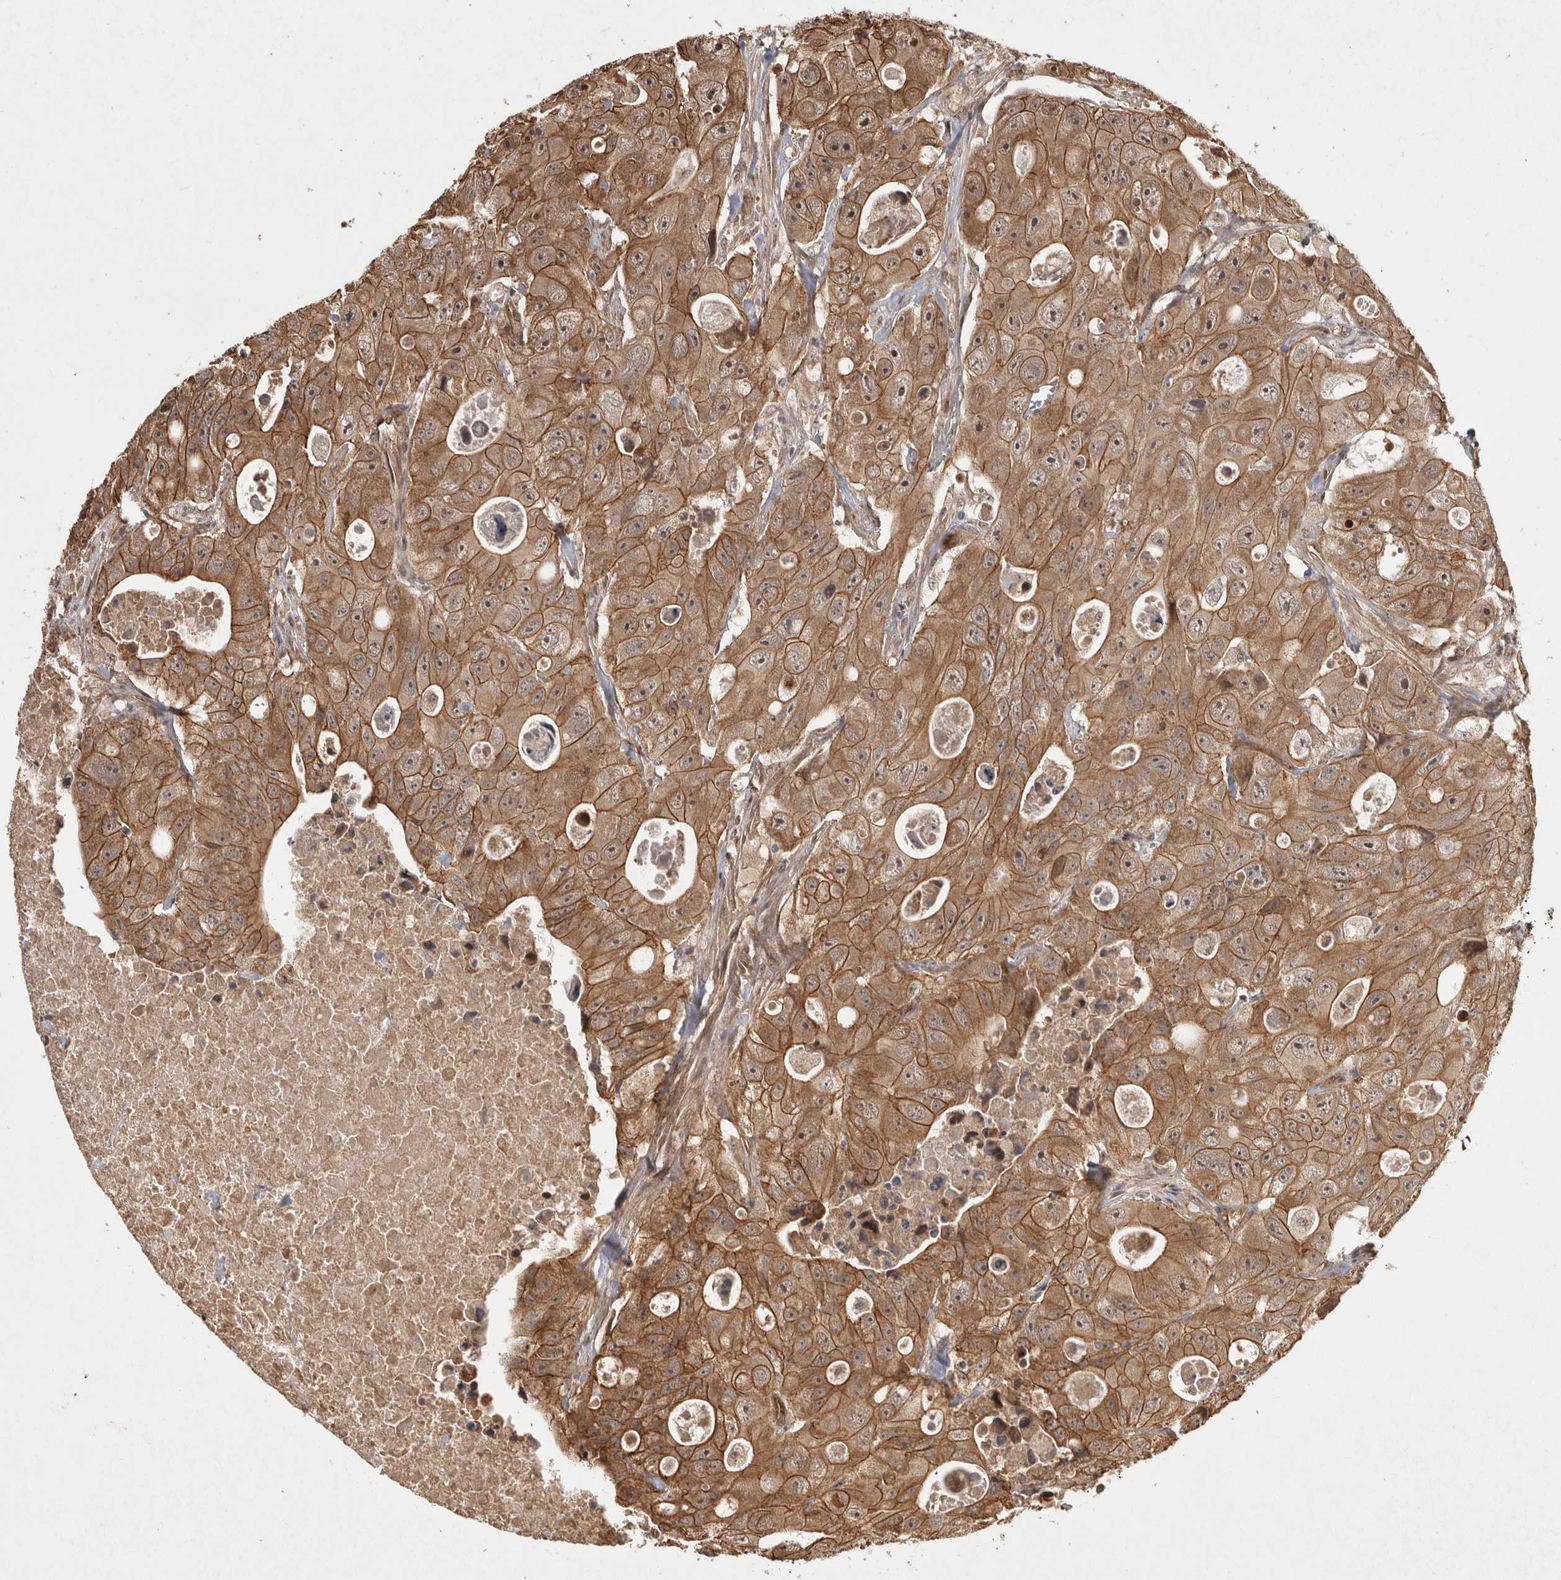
{"staining": {"intensity": "moderate", "quantity": ">75%", "location": "cytoplasmic/membranous"}, "tissue": "colorectal cancer", "cell_type": "Tumor cells", "image_type": "cancer", "snomed": [{"axis": "morphology", "description": "Adenocarcinoma, NOS"}, {"axis": "topography", "description": "Colon"}], "caption": "A histopathology image showing moderate cytoplasmic/membranous positivity in approximately >75% of tumor cells in colorectal adenocarcinoma, as visualized by brown immunohistochemical staining.", "gene": "CAMSAP2", "patient": {"sex": "female", "age": 46}}